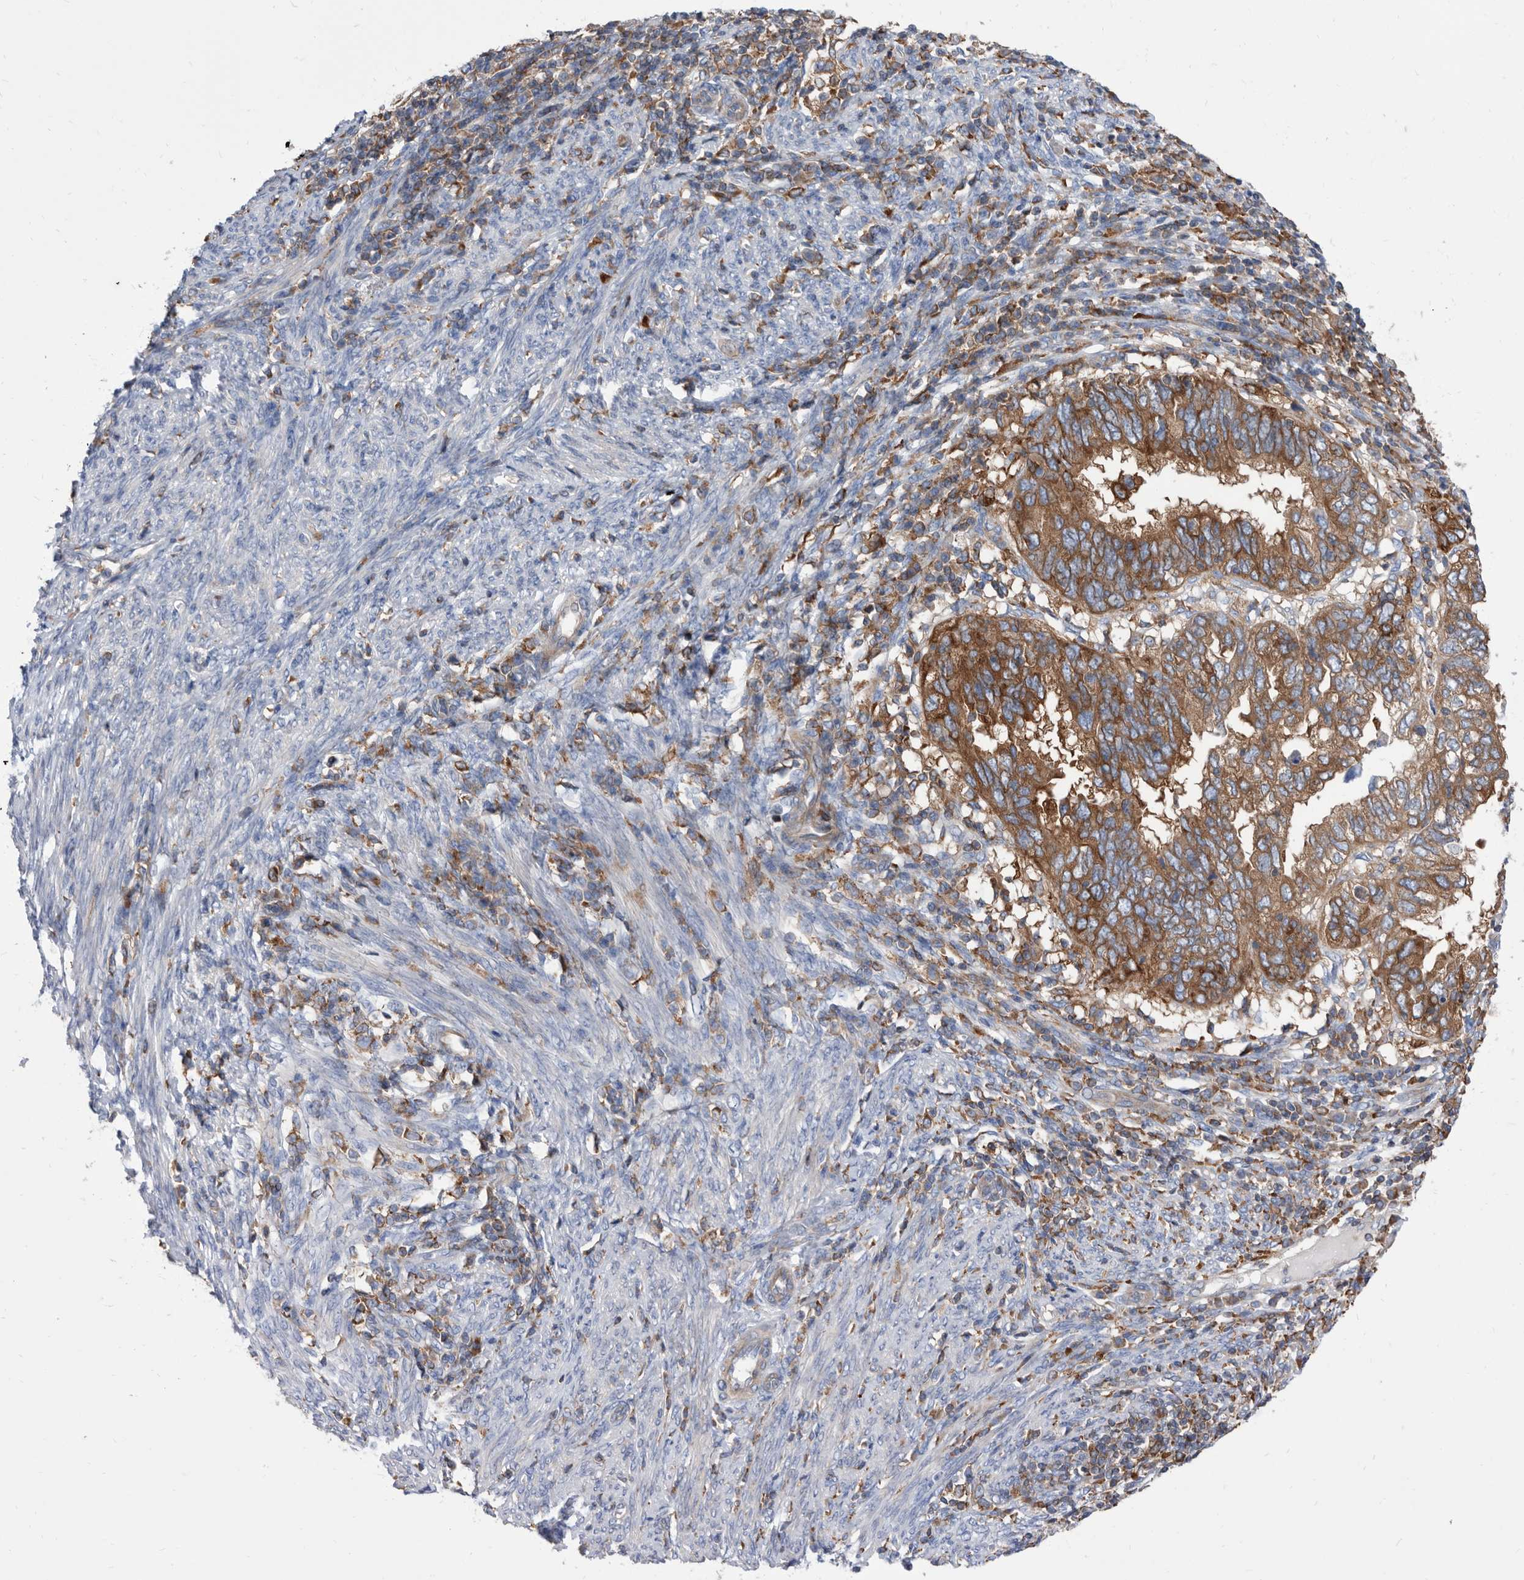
{"staining": {"intensity": "moderate", "quantity": ">75%", "location": "cytoplasmic/membranous"}, "tissue": "endometrial cancer", "cell_type": "Tumor cells", "image_type": "cancer", "snomed": [{"axis": "morphology", "description": "Adenocarcinoma, NOS"}, {"axis": "topography", "description": "Uterus"}], "caption": "Immunohistochemistry (IHC) (DAB (3,3'-diaminobenzidine)) staining of endometrial cancer (adenocarcinoma) exhibits moderate cytoplasmic/membranous protein positivity in about >75% of tumor cells. (IHC, brightfield microscopy, high magnification).", "gene": "SMG7", "patient": {"sex": "female", "age": 77}}